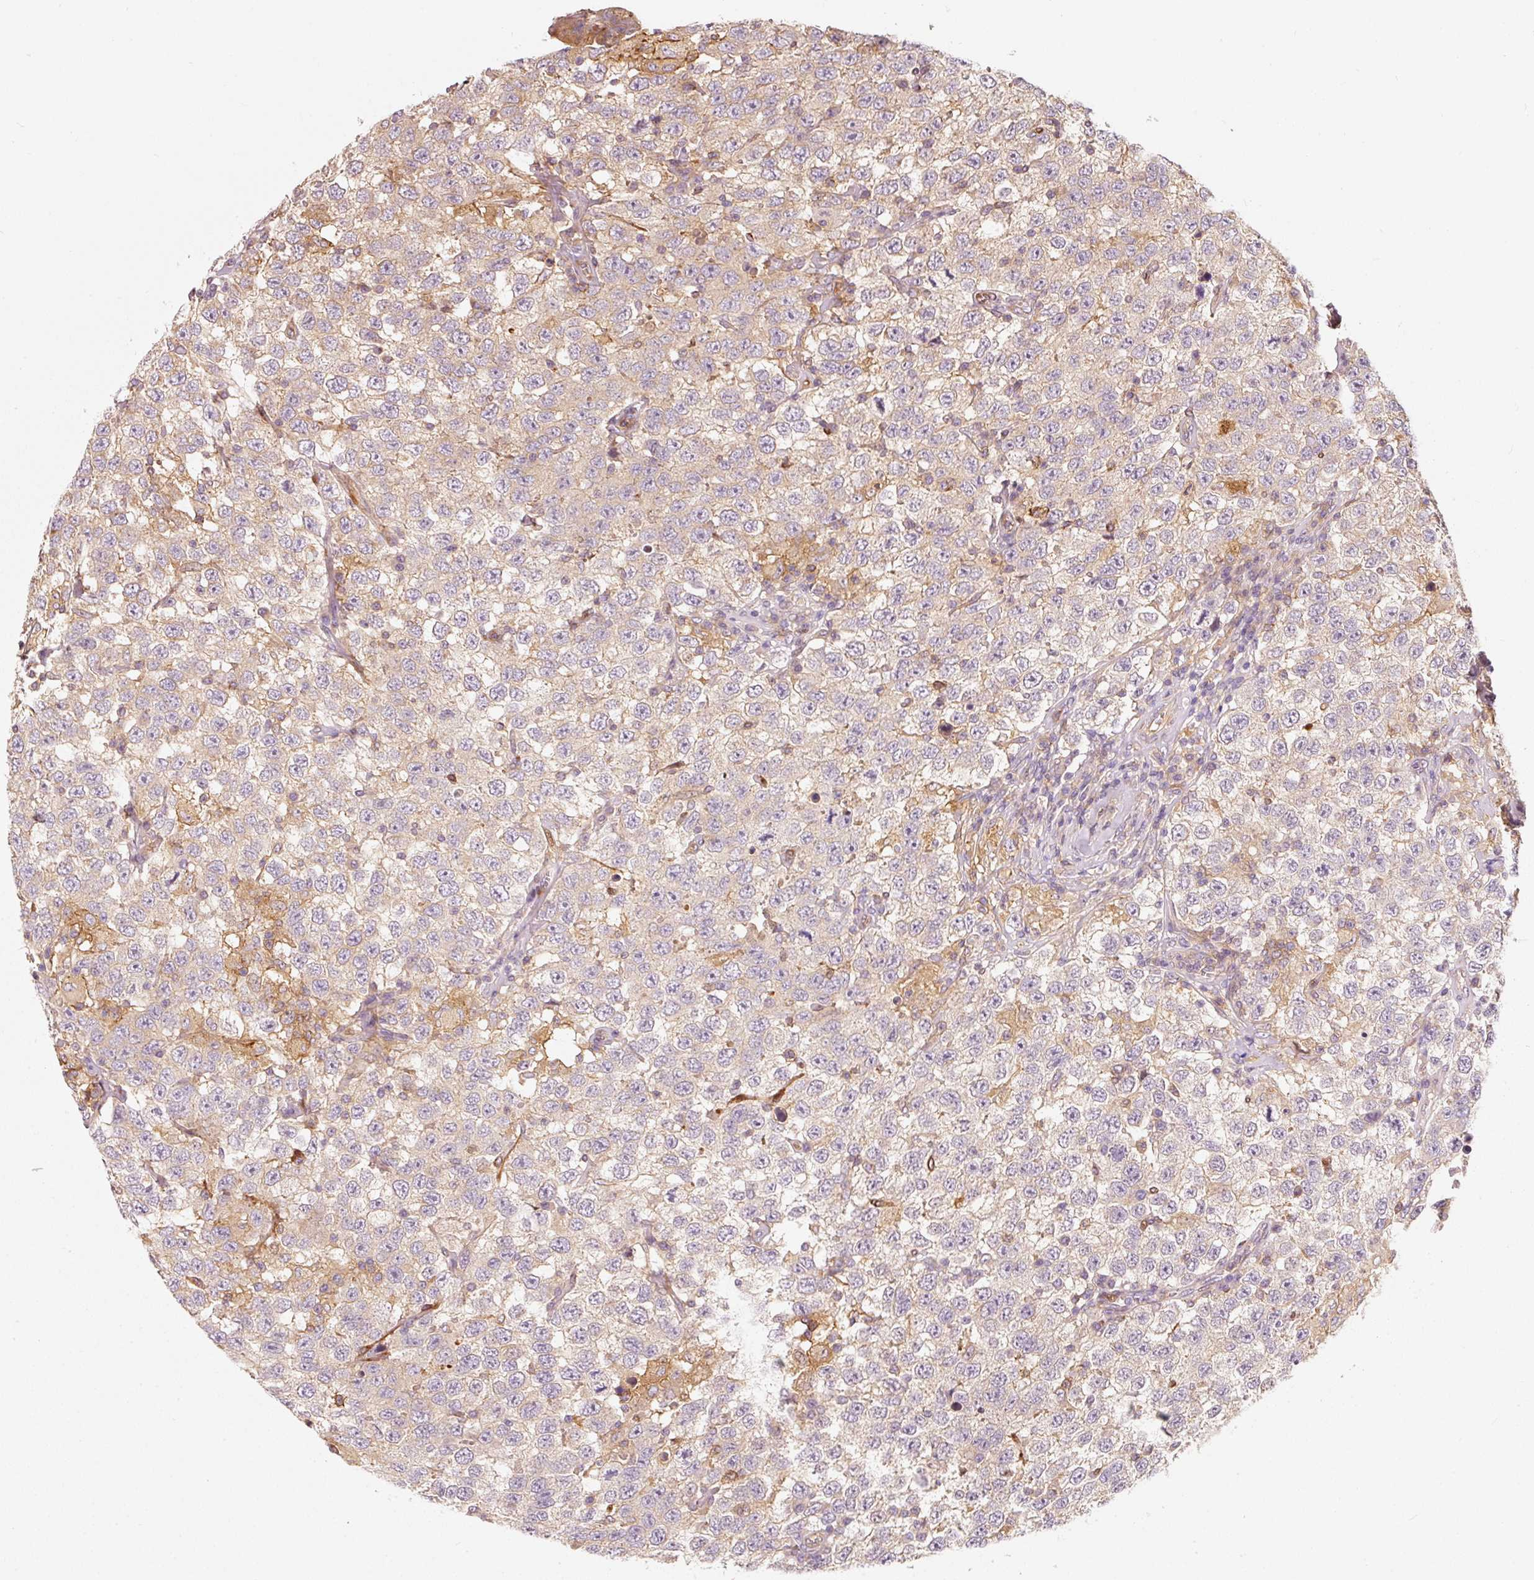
{"staining": {"intensity": "weak", "quantity": "<25%", "location": "cytoplasmic/membranous"}, "tissue": "testis cancer", "cell_type": "Tumor cells", "image_type": "cancer", "snomed": [{"axis": "morphology", "description": "Seminoma, NOS"}, {"axis": "topography", "description": "Testis"}], "caption": "DAB (3,3'-diaminobenzidine) immunohistochemical staining of testis seminoma reveals no significant expression in tumor cells.", "gene": "IQGAP2", "patient": {"sex": "male", "age": 41}}